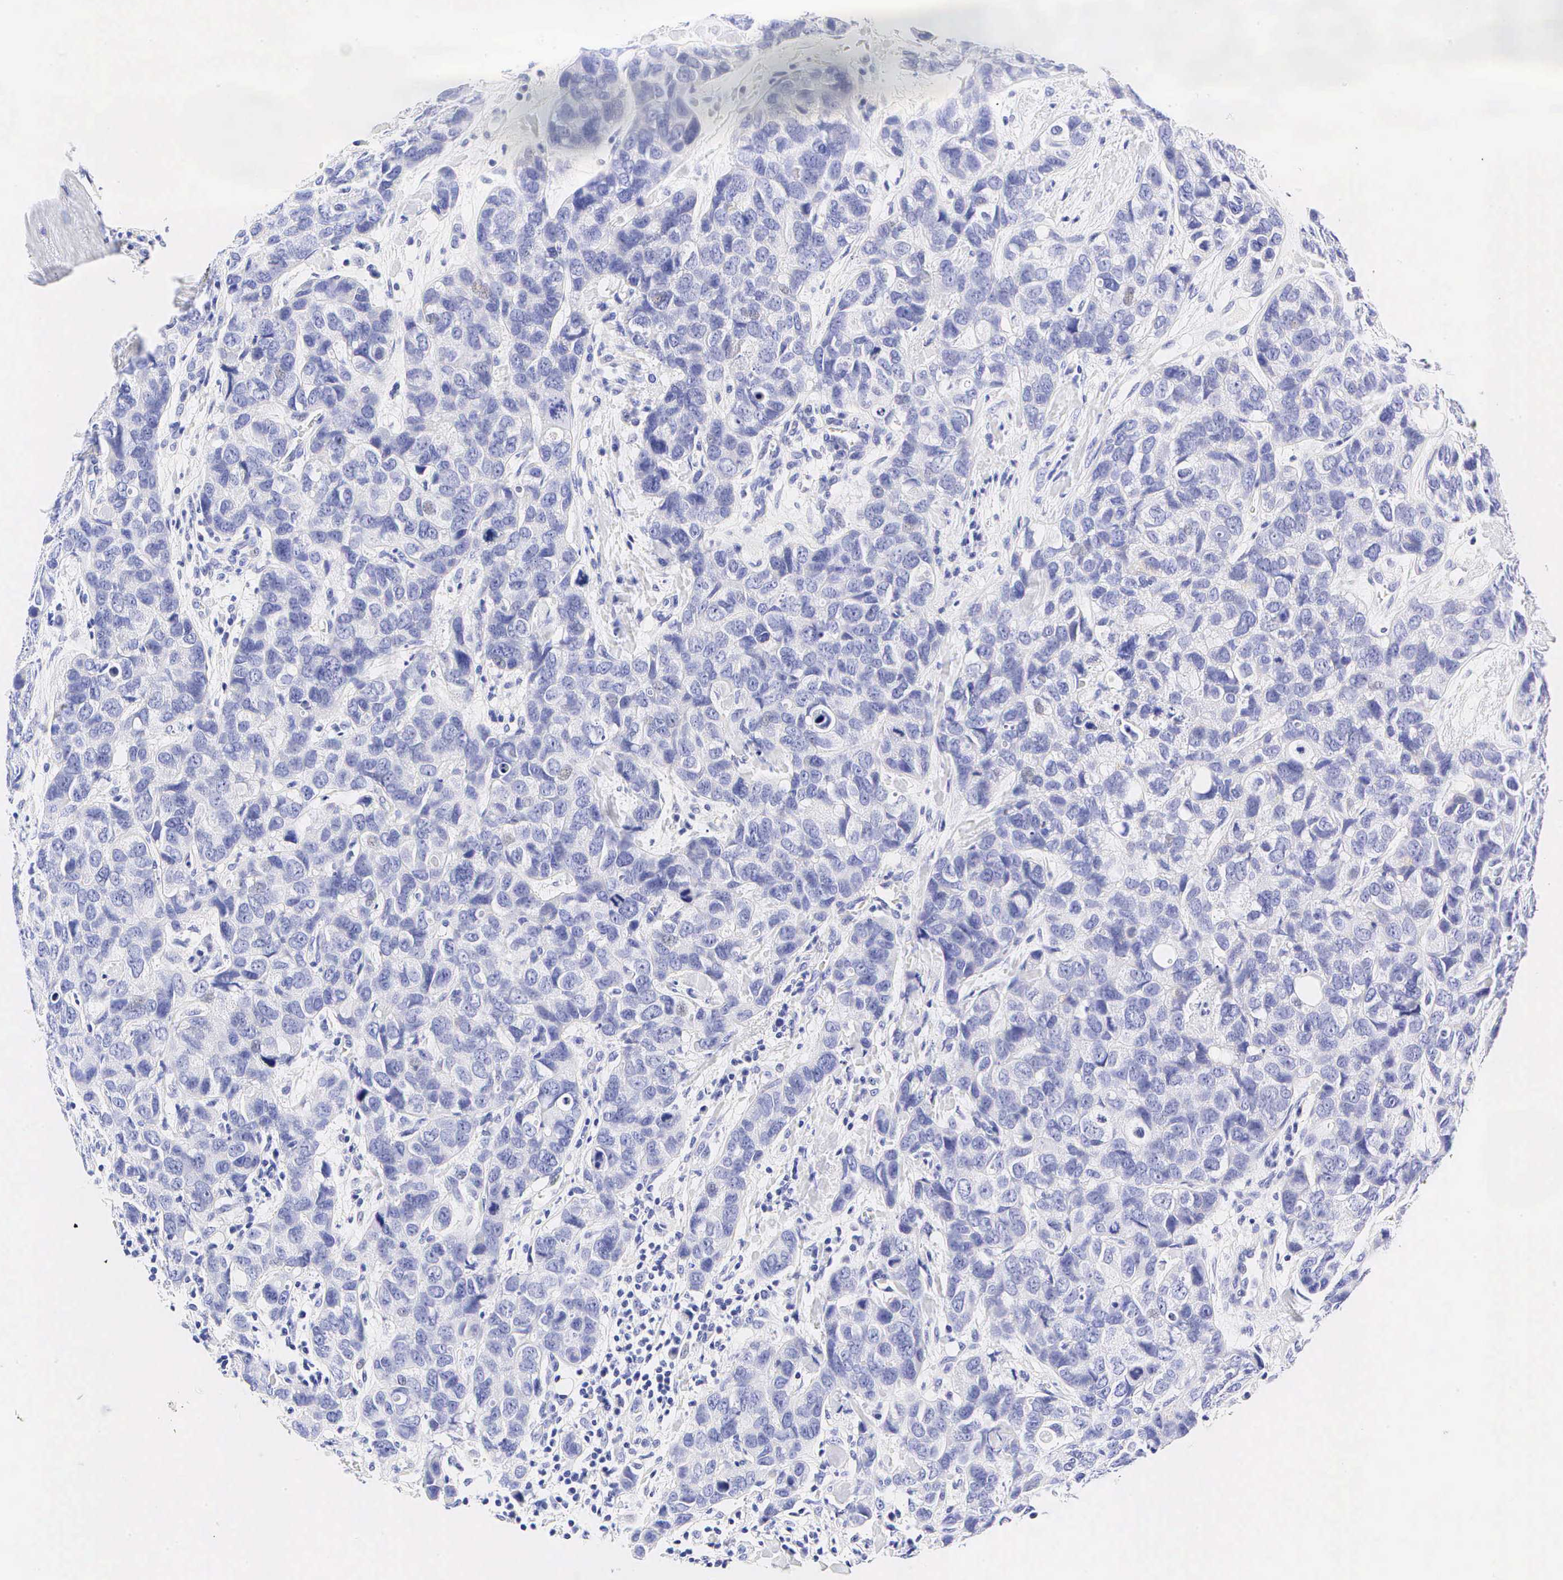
{"staining": {"intensity": "negative", "quantity": "none", "location": "none"}, "tissue": "breast cancer", "cell_type": "Tumor cells", "image_type": "cancer", "snomed": [{"axis": "morphology", "description": "Duct carcinoma"}, {"axis": "topography", "description": "Breast"}], "caption": "Protein analysis of breast cancer (invasive ductal carcinoma) exhibits no significant staining in tumor cells.", "gene": "CALD1", "patient": {"sex": "female", "age": 91}}